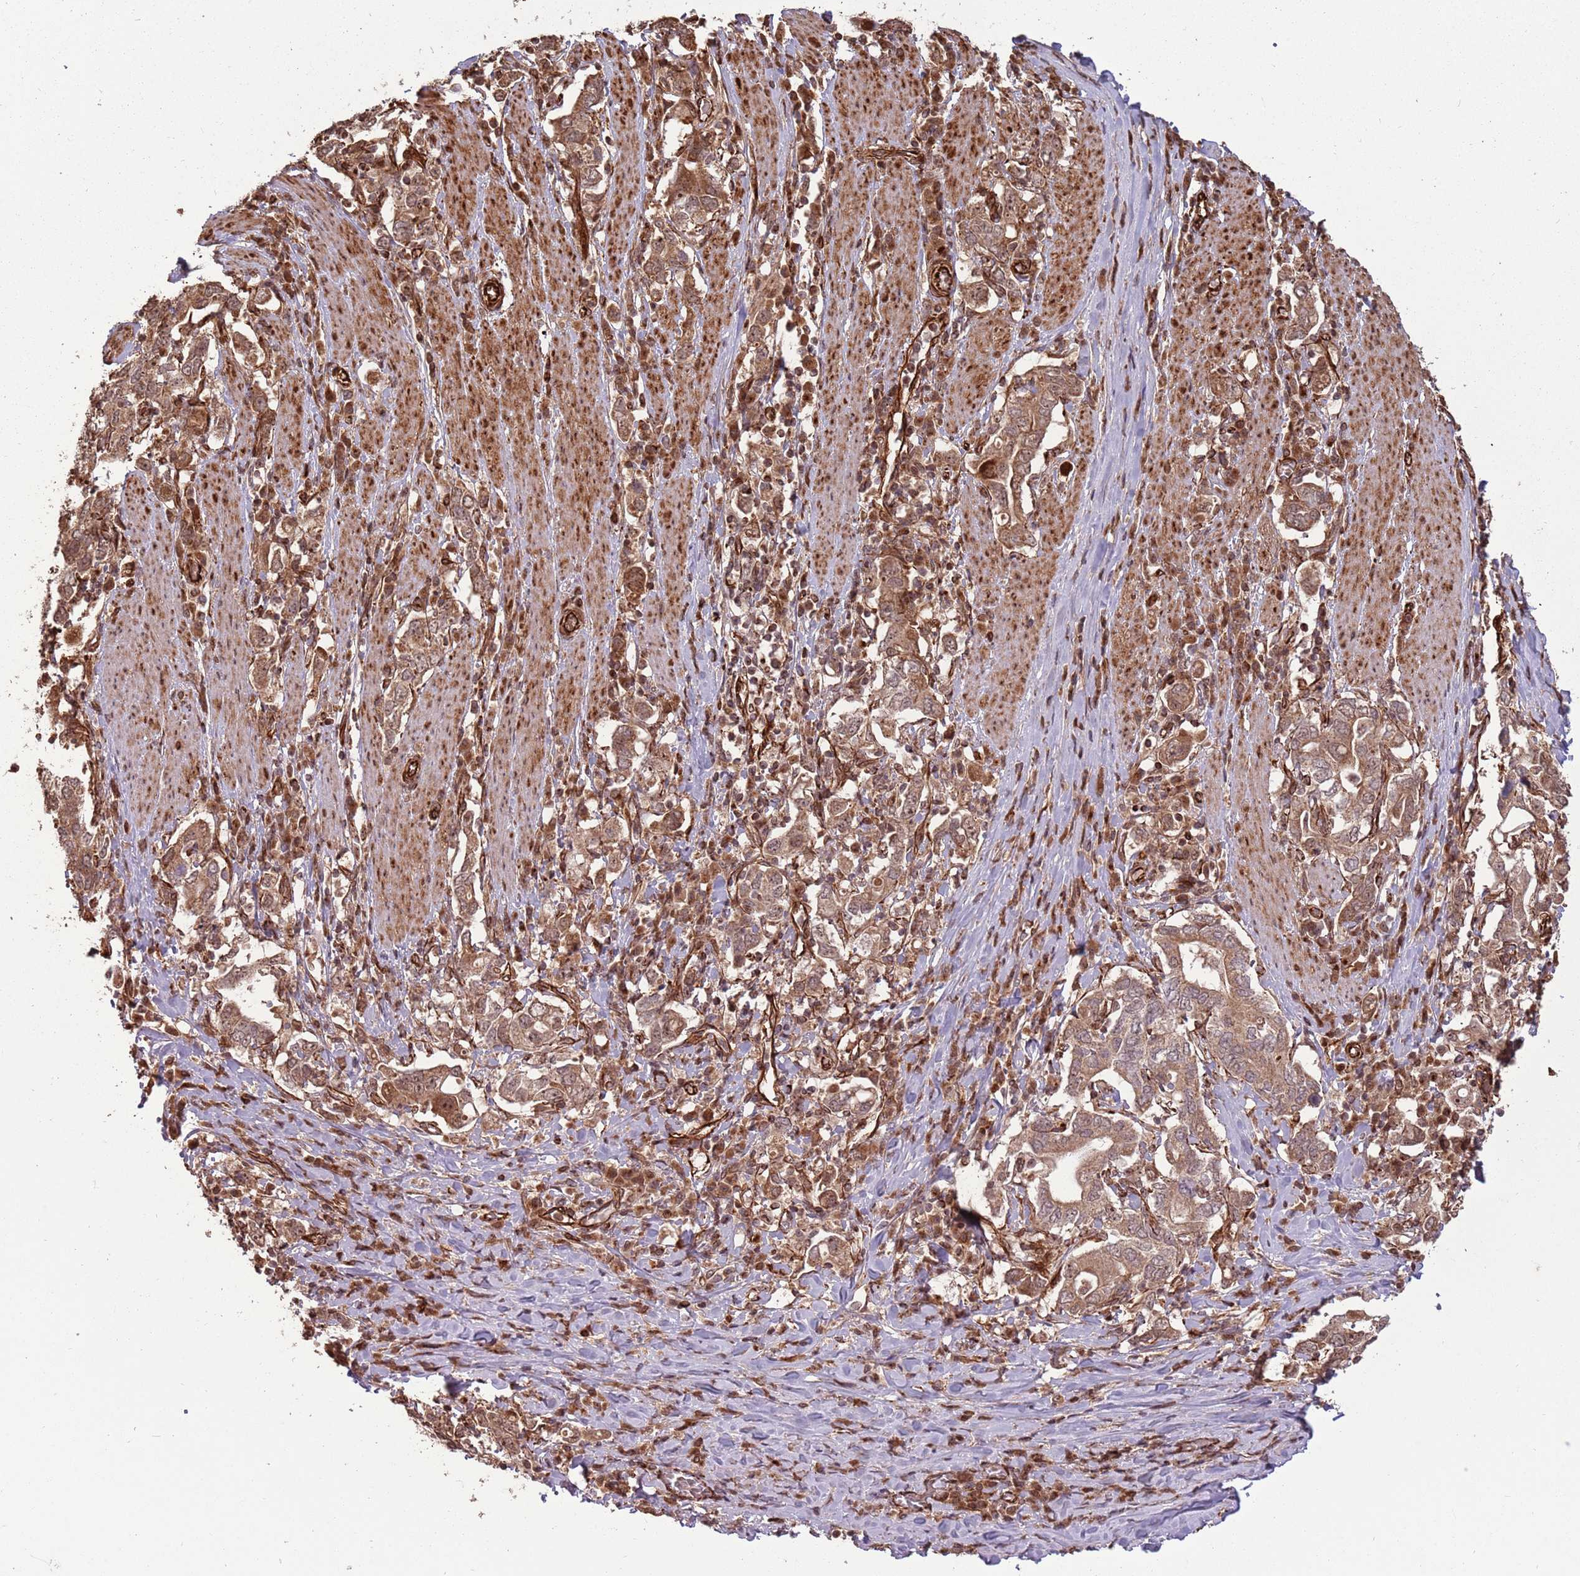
{"staining": {"intensity": "moderate", "quantity": ">75%", "location": "cytoplasmic/membranous,nuclear"}, "tissue": "stomach cancer", "cell_type": "Tumor cells", "image_type": "cancer", "snomed": [{"axis": "morphology", "description": "Adenocarcinoma, NOS"}, {"axis": "topography", "description": "Stomach, upper"}, {"axis": "topography", "description": "Stomach"}], "caption": "Stomach cancer stained with immunohistochemistry shows moderate cytoplasmic/membranous and nuclear staining in approximately >75% of tumor cells.", "gene": "ADAMTS3", "patient": {"sex": "male", "age": 62}}